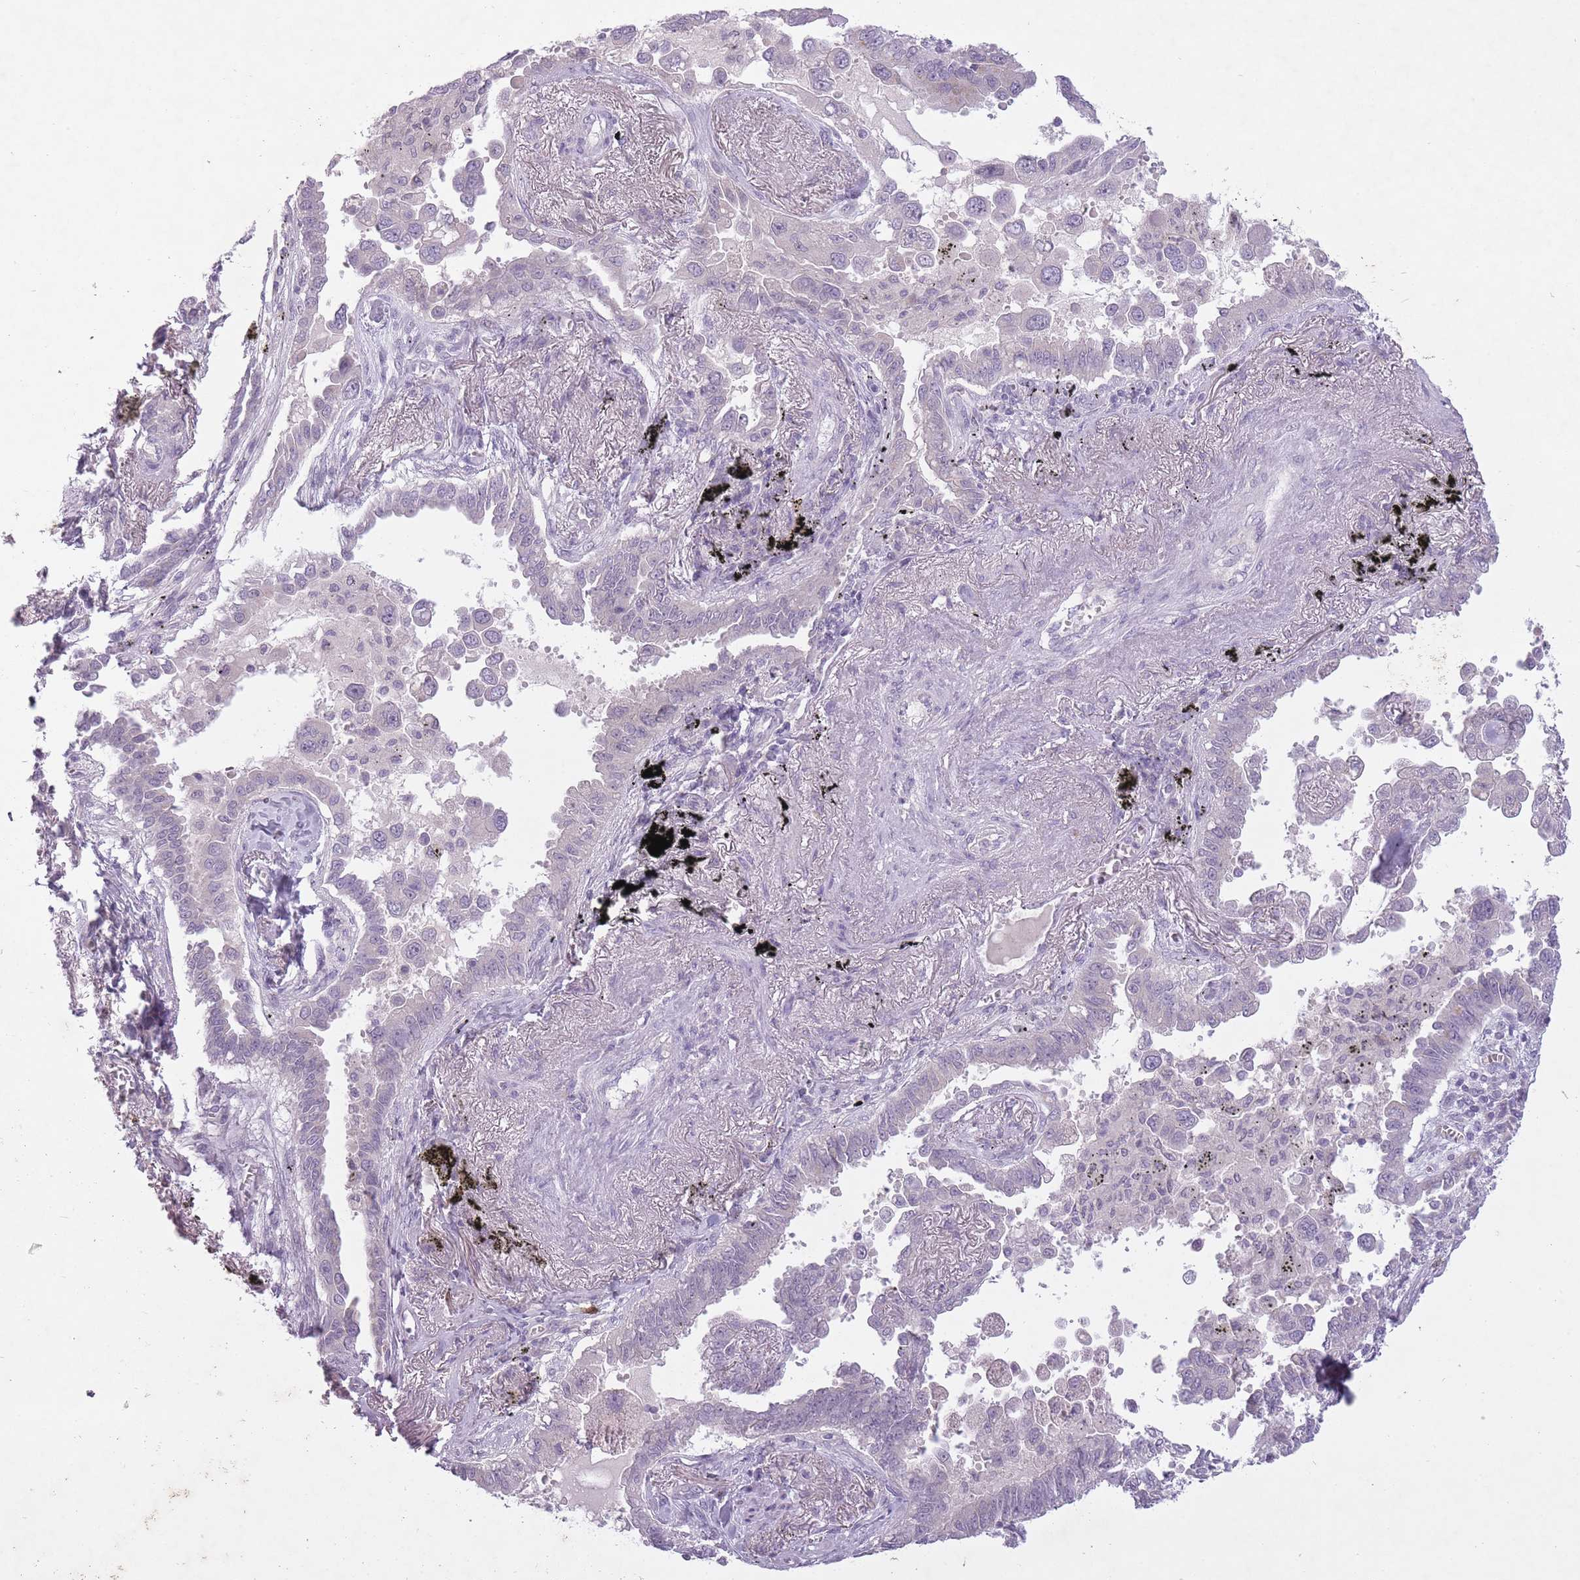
{"staining": {"intensity": "negative", "quantity": "none", "location": "none"}, "tissue": "lung cancer", "cell_type": "Tumor cells", "image_type": "cancer", "snomed": [{"axis": "morphology", "description": "Adenocarcinoma, NOS"}, {"axis": "topography", "description": "Lung"}], "caption": "Immunohistochemical staining of human adenocarcinoma (lung) shows no significant expression in tumor cells. The staining is performed using DAB brown chromogen with nuclei counter-stained in using hematoxylin.", "gene": "FAM43B", "patient": {"sex": "male", "age": 67}}